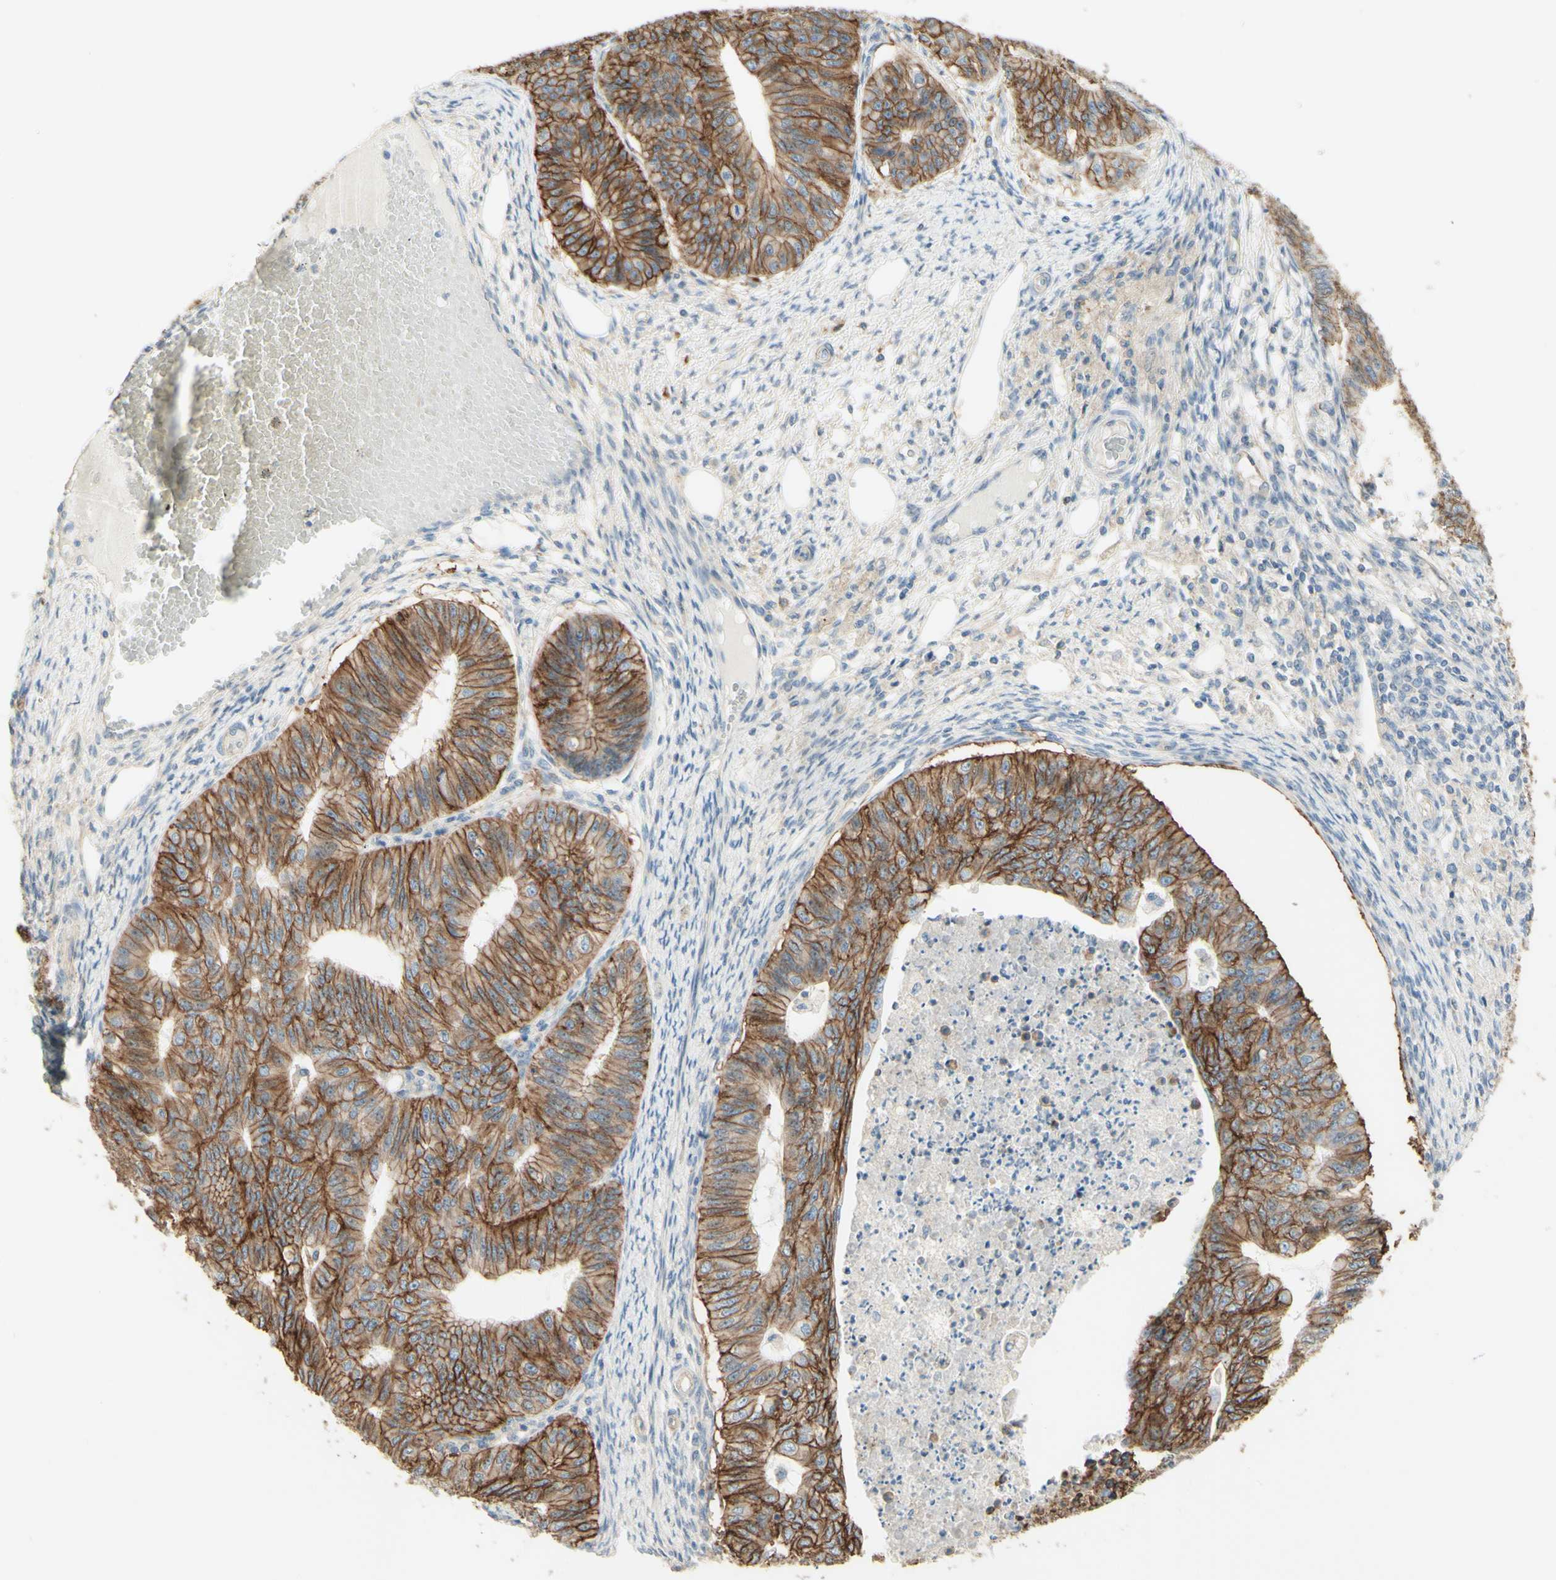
{"staining": {"intensity": "moderate", "quantity": ">75%", "location": "cytoplasmic/membranous"}, "tissue": "endometrial cancer", "cell_type": "Tumor cells", "image_type": "cancer", "snomed": [{"axis": "morphology", "description": "Adenocarcinoma, NOS"}, {"axis": "topography", "description": "Endometrium"}], "caption": "The micrograph reveals staining of endometrial cancer (adenocarcinoma), revealing moderate cytoplasmic/membranous protein positivity (brown color) within tumor cells.", "gene": "RNF149", "patient": {"sex": "female", "age": 32}}